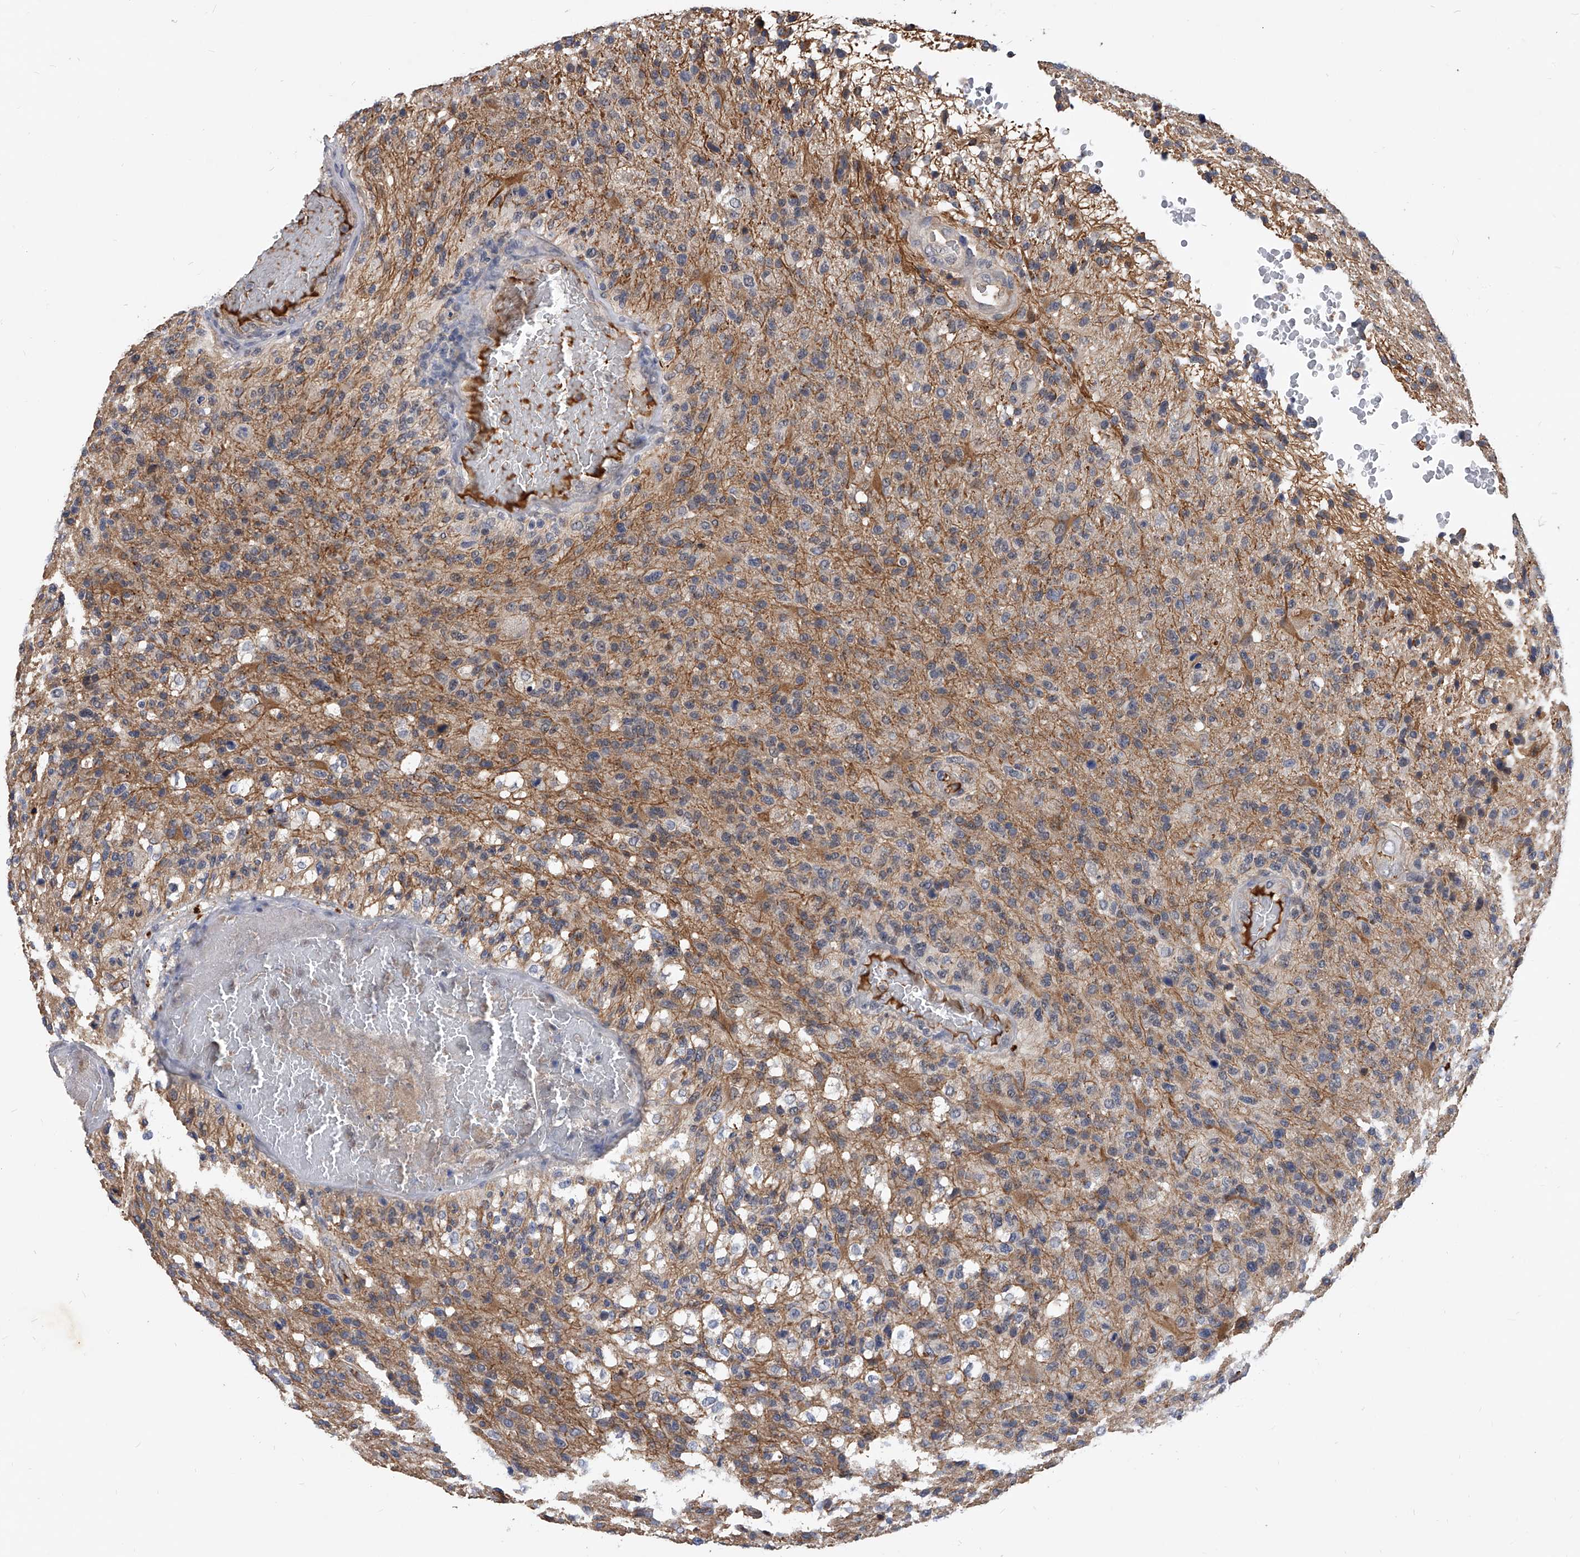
{"staining": {"intensity": "weak", "quantity": "25%-75%", "location": "cytoplasmic/membranous"}, "tissue": "glioma", "cell_type": "Tumor cells", "image_type": "cancer", "snomed": [{"axis": "morphology", "description": "Glioma, malignant, High grade"}, {"axis": "topography", "description": "Brain"}], "caption": "Tumor cells display low levels of weak cytoplasmic/membranous staining in about 25%-75% of cells in human glioma.", "gene": "ZNF25", "patient": {"sex": "male", "age": 72}}